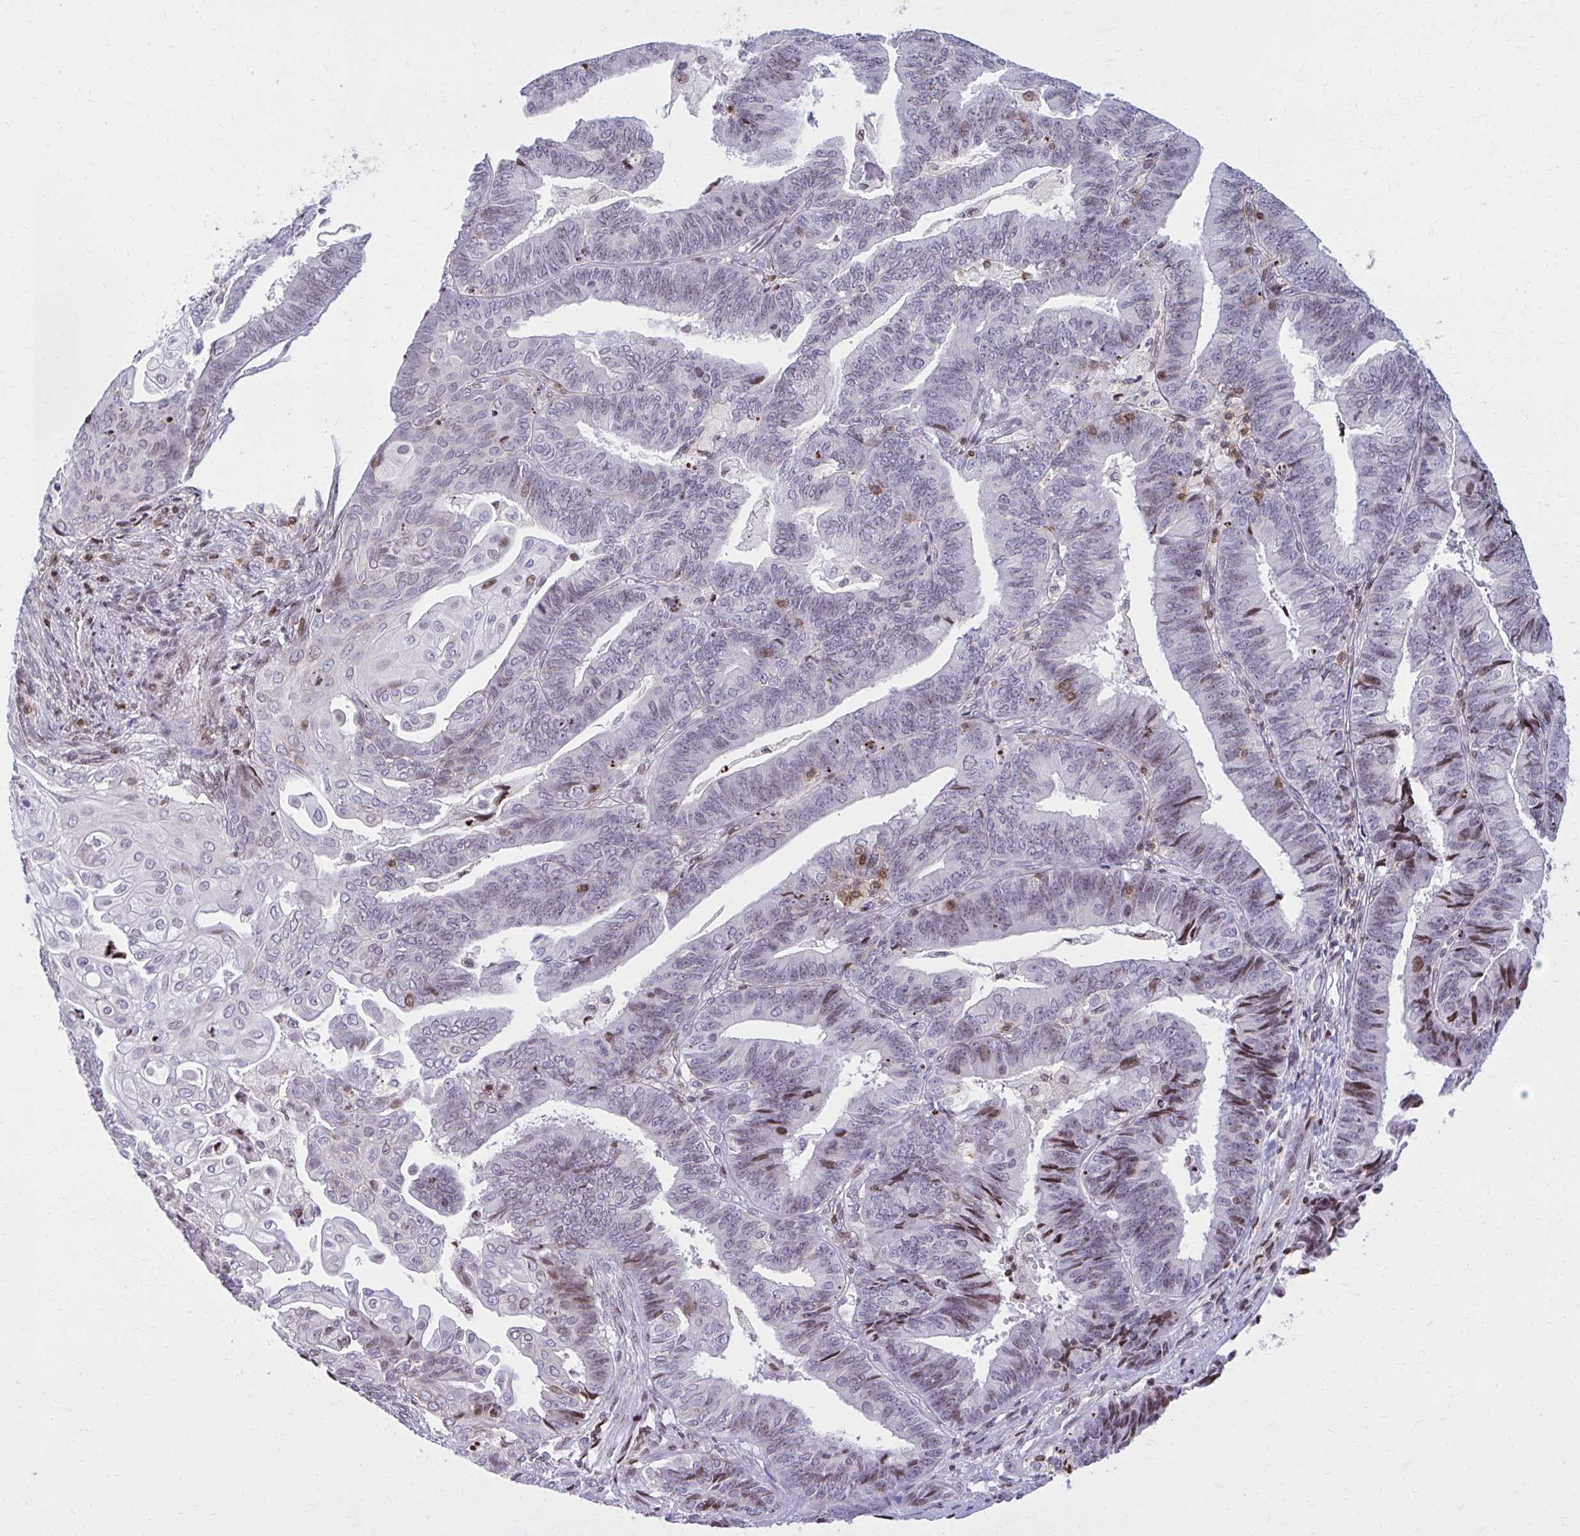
{"staining": {"intensity": "moderate", "quantity": "<25%", "location": "nuclear"}, "tissue": "endometrial cancer", "cell_type": "Tumor cells", "image_type": "cancer", "snomed": [{"axis": "morphology", "description": "Adenocarcinoma, NOS"}, {"axis": "topography", "description": "Endometrium"}], "caption": "Immunohistochemical staining of human endometrial adenocarcinoma displays low levels of moderate nuclear protein expression in about <25% of tumor cells.", "gene": "AP5M1", "patient": {"sex": "female", "age": 73}}